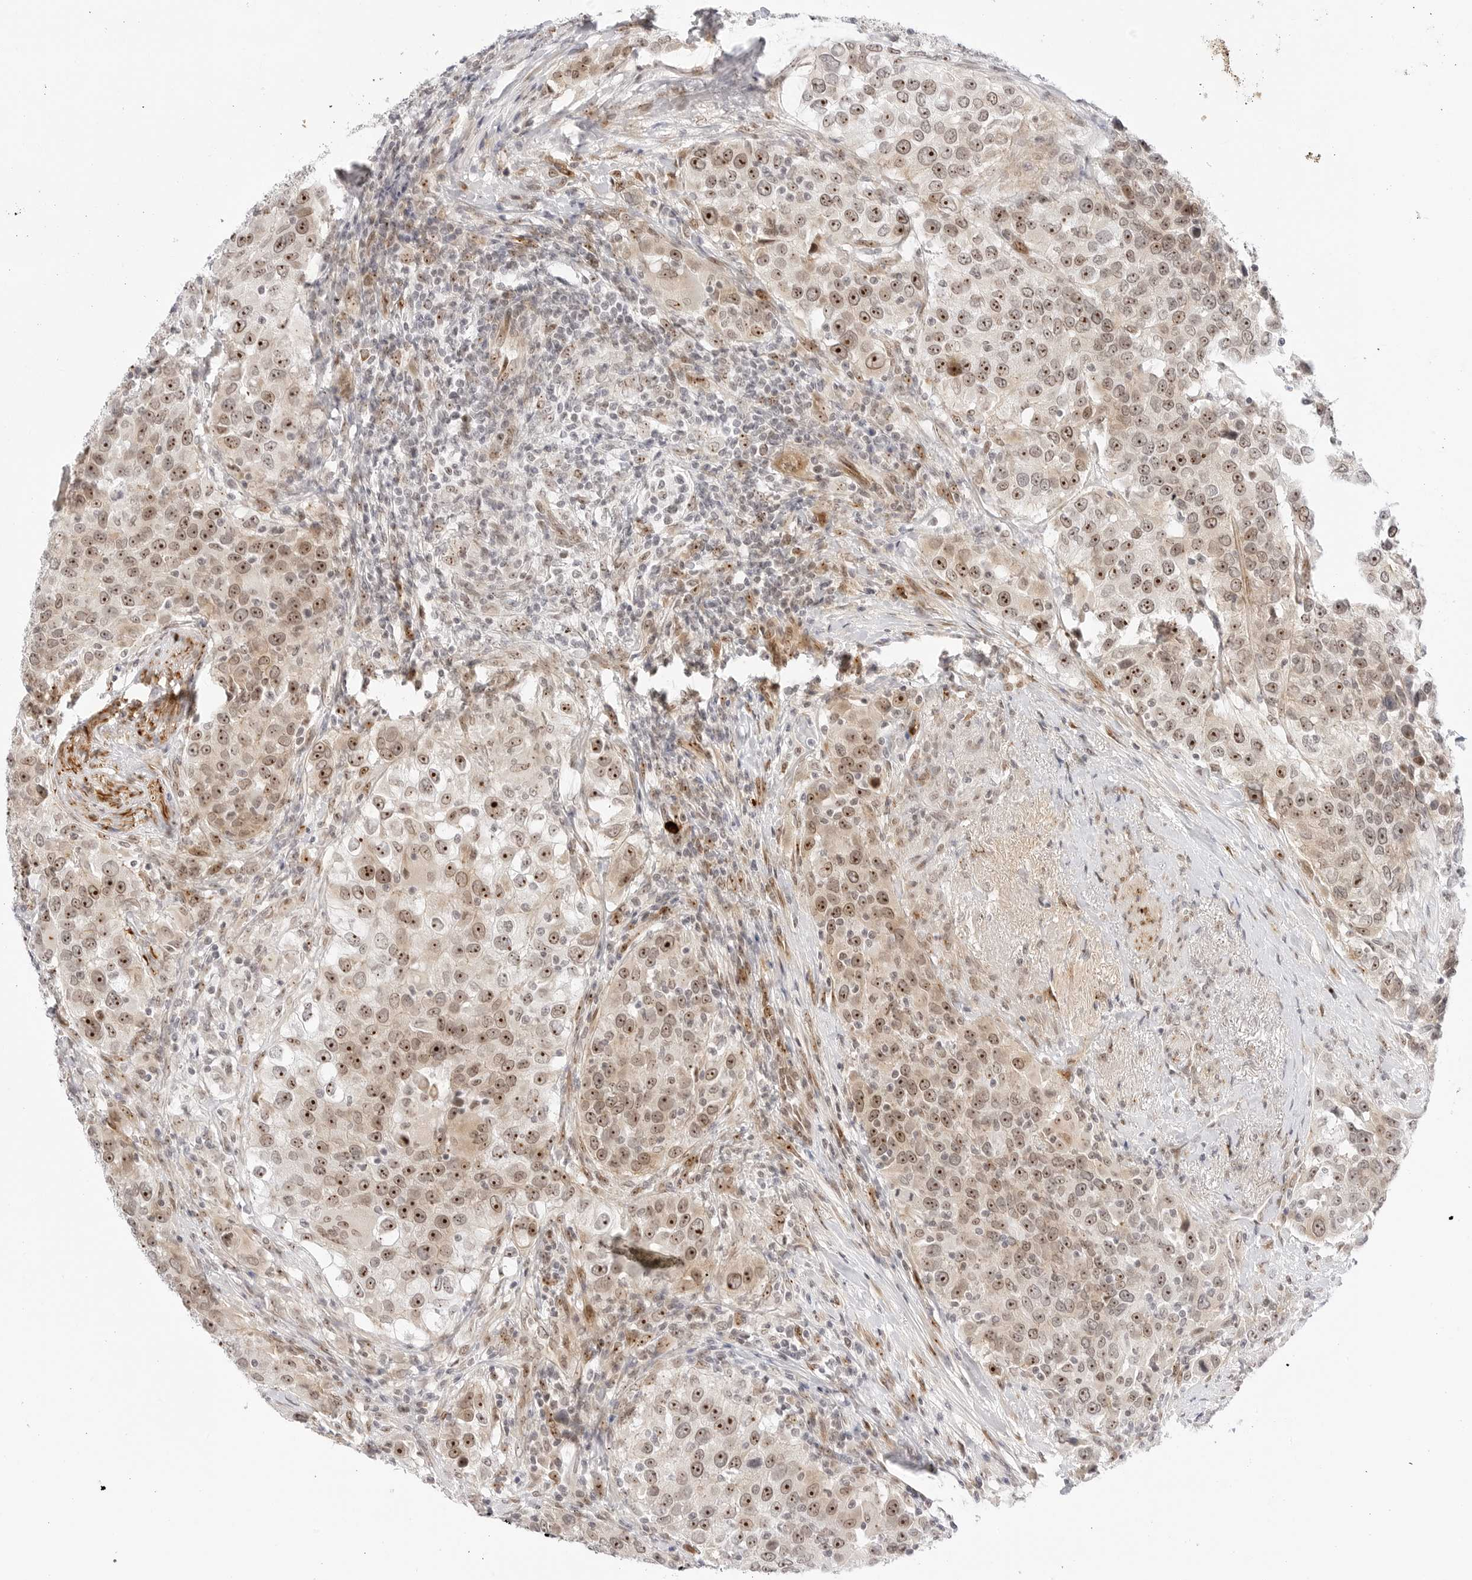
{"staining": {"intensity": "strong", "quantity": "25%-75%", "location": "nuclear"}, "tissue": "urothelial cancer", "cell_type": "Tumor cells", "image_type": "cancer", "snomed": [{"axis": "morphology", "description": "Urothelial carcinoma, High grade"}, {"axis": "topography", "description": "Urinary bladder"}], "caption": "About 25%-75% of tumor cells in human urothelial cancer demonstrate strong nuclear protein staining as visualized by brown immunohistochemical staining.", "gene": "HIPK3", "patient": {"sex": "female", "age": 80}}